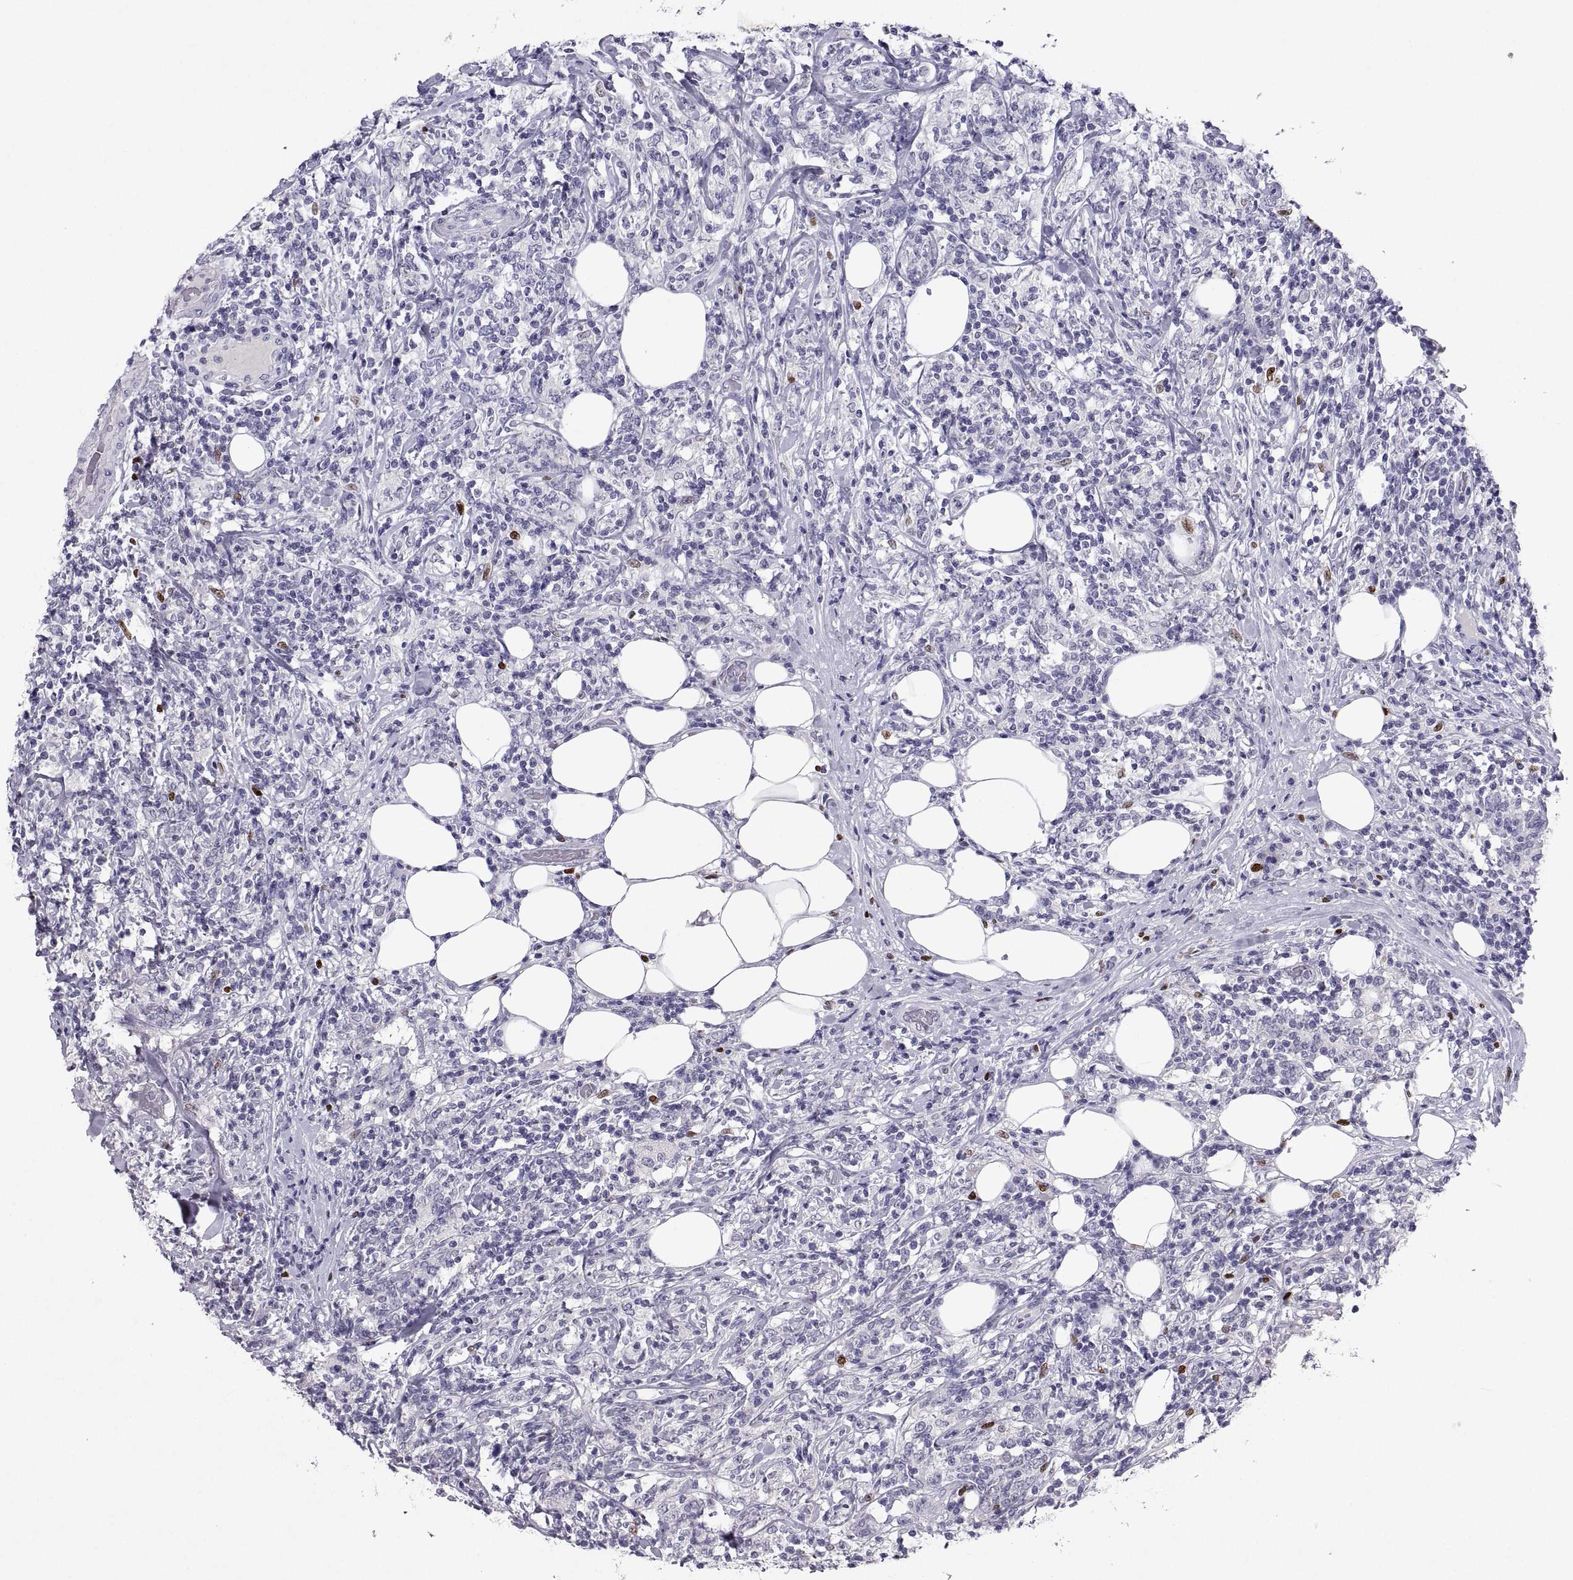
{"staining": {"intensity": "negative", "quantity": "none", "location": "none"}, "tissue": "lymphoma", "cell_type": "Tumor cells", "image_type": "cancer", "snomed": [{"axis": "morphology", "description": "Malignant lymphoma, non-Hodgkin's type, High grade"}, {"axis": "topography", "description": "Lymph node"}], "caption": "A histopathology image of human high-grade malignant lymphoma, non-Hodgkin's type is negative for staining in tumor cells.", "gene": "SOX21", "patient": {"sex": "female", "age": 84}}